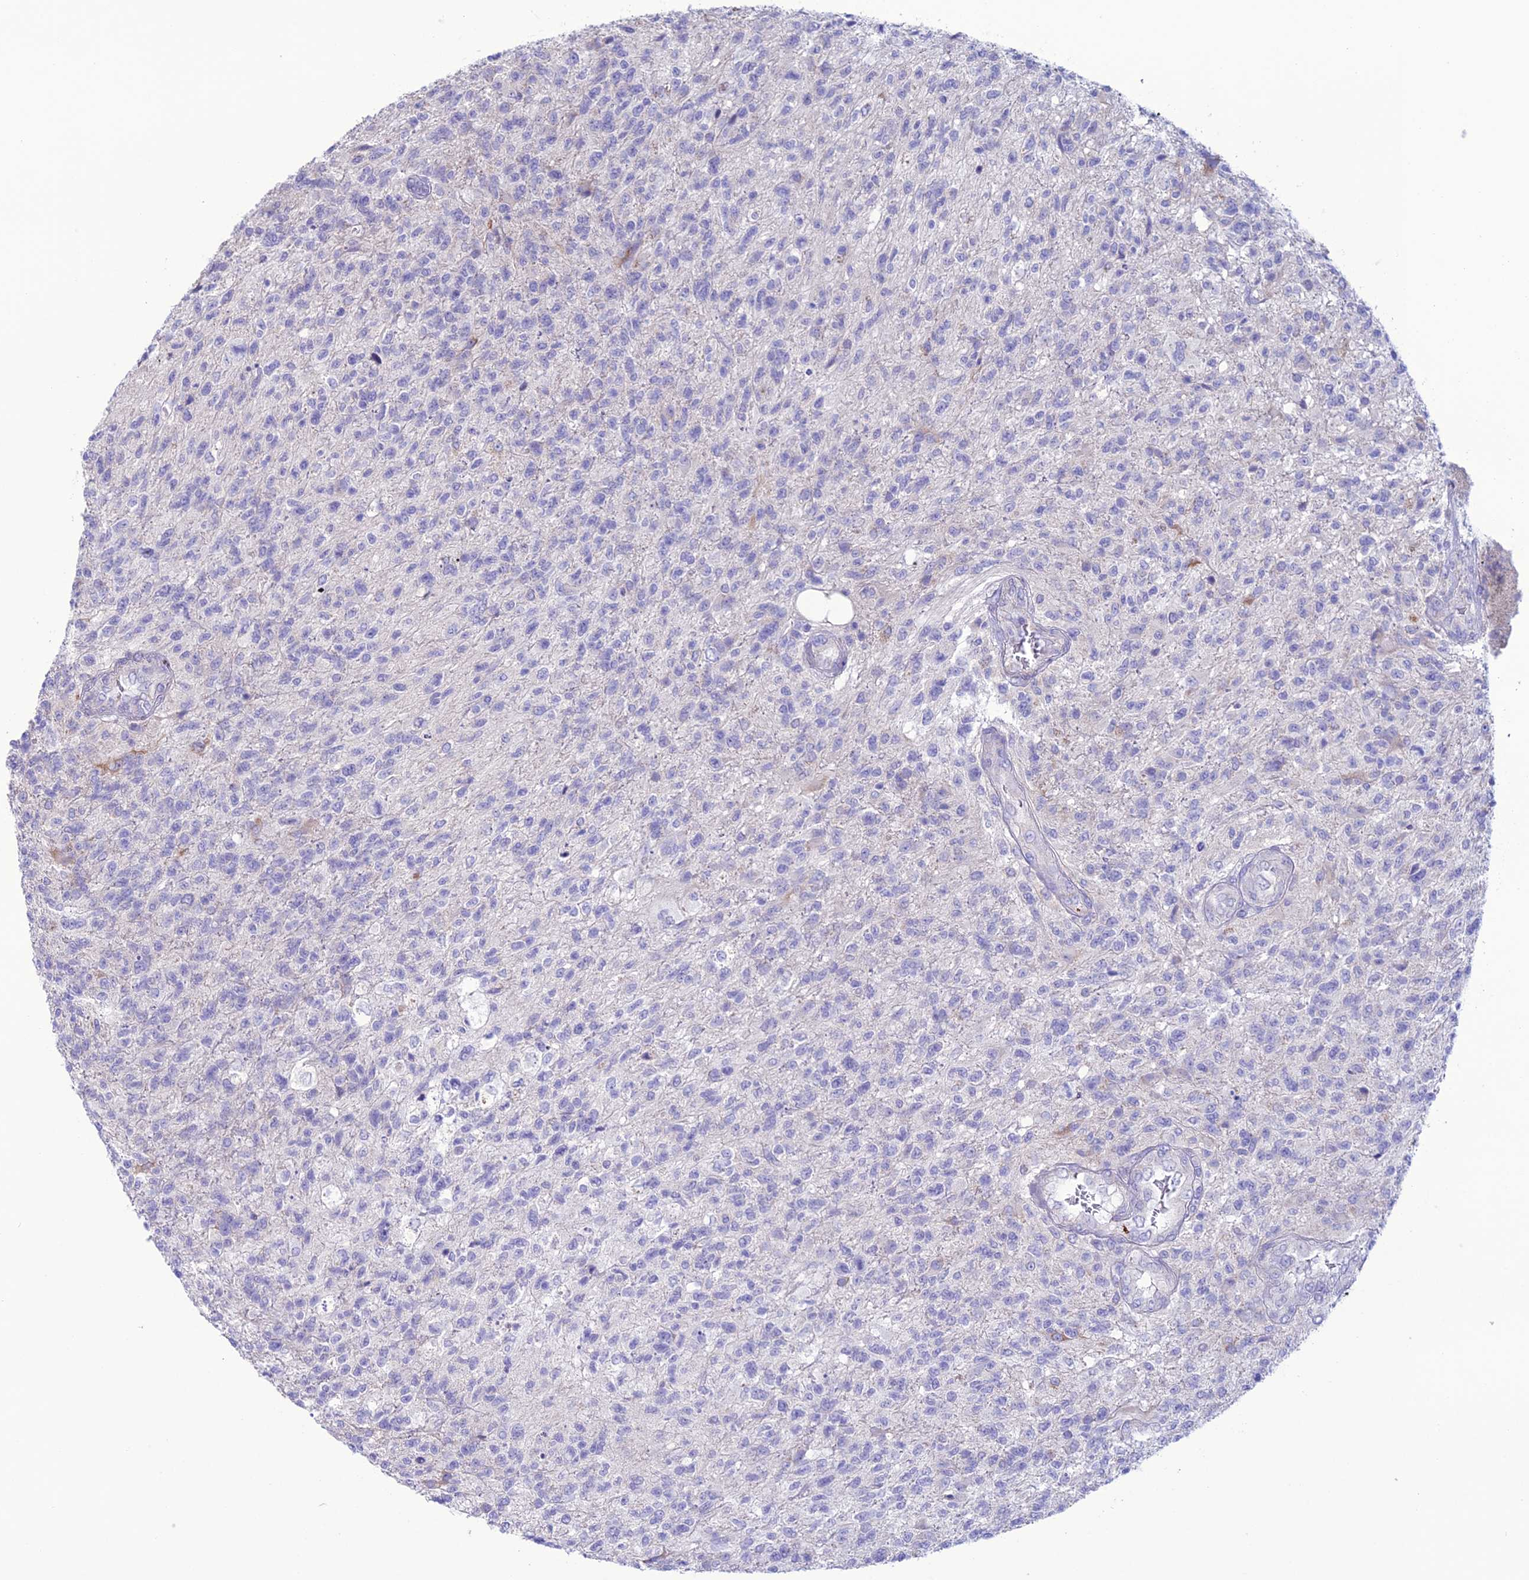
{"staining": {"intensity": "negative", "quantity": "none", "location": "none"}, "tissue": "glioma", "cell_type": "Tumor cells", "image_type": "cancer", "snomed": [{"axis": "morphology", "description": "Glioma, malignant, High grade"}, {"axis": "topography", "description": "Brain"}], "caption": "Micrograph shows no significant protein expression in tumor cells of glioma.", "gene": "C21orf140", "patient": {"sex": "male", "age": 56}}